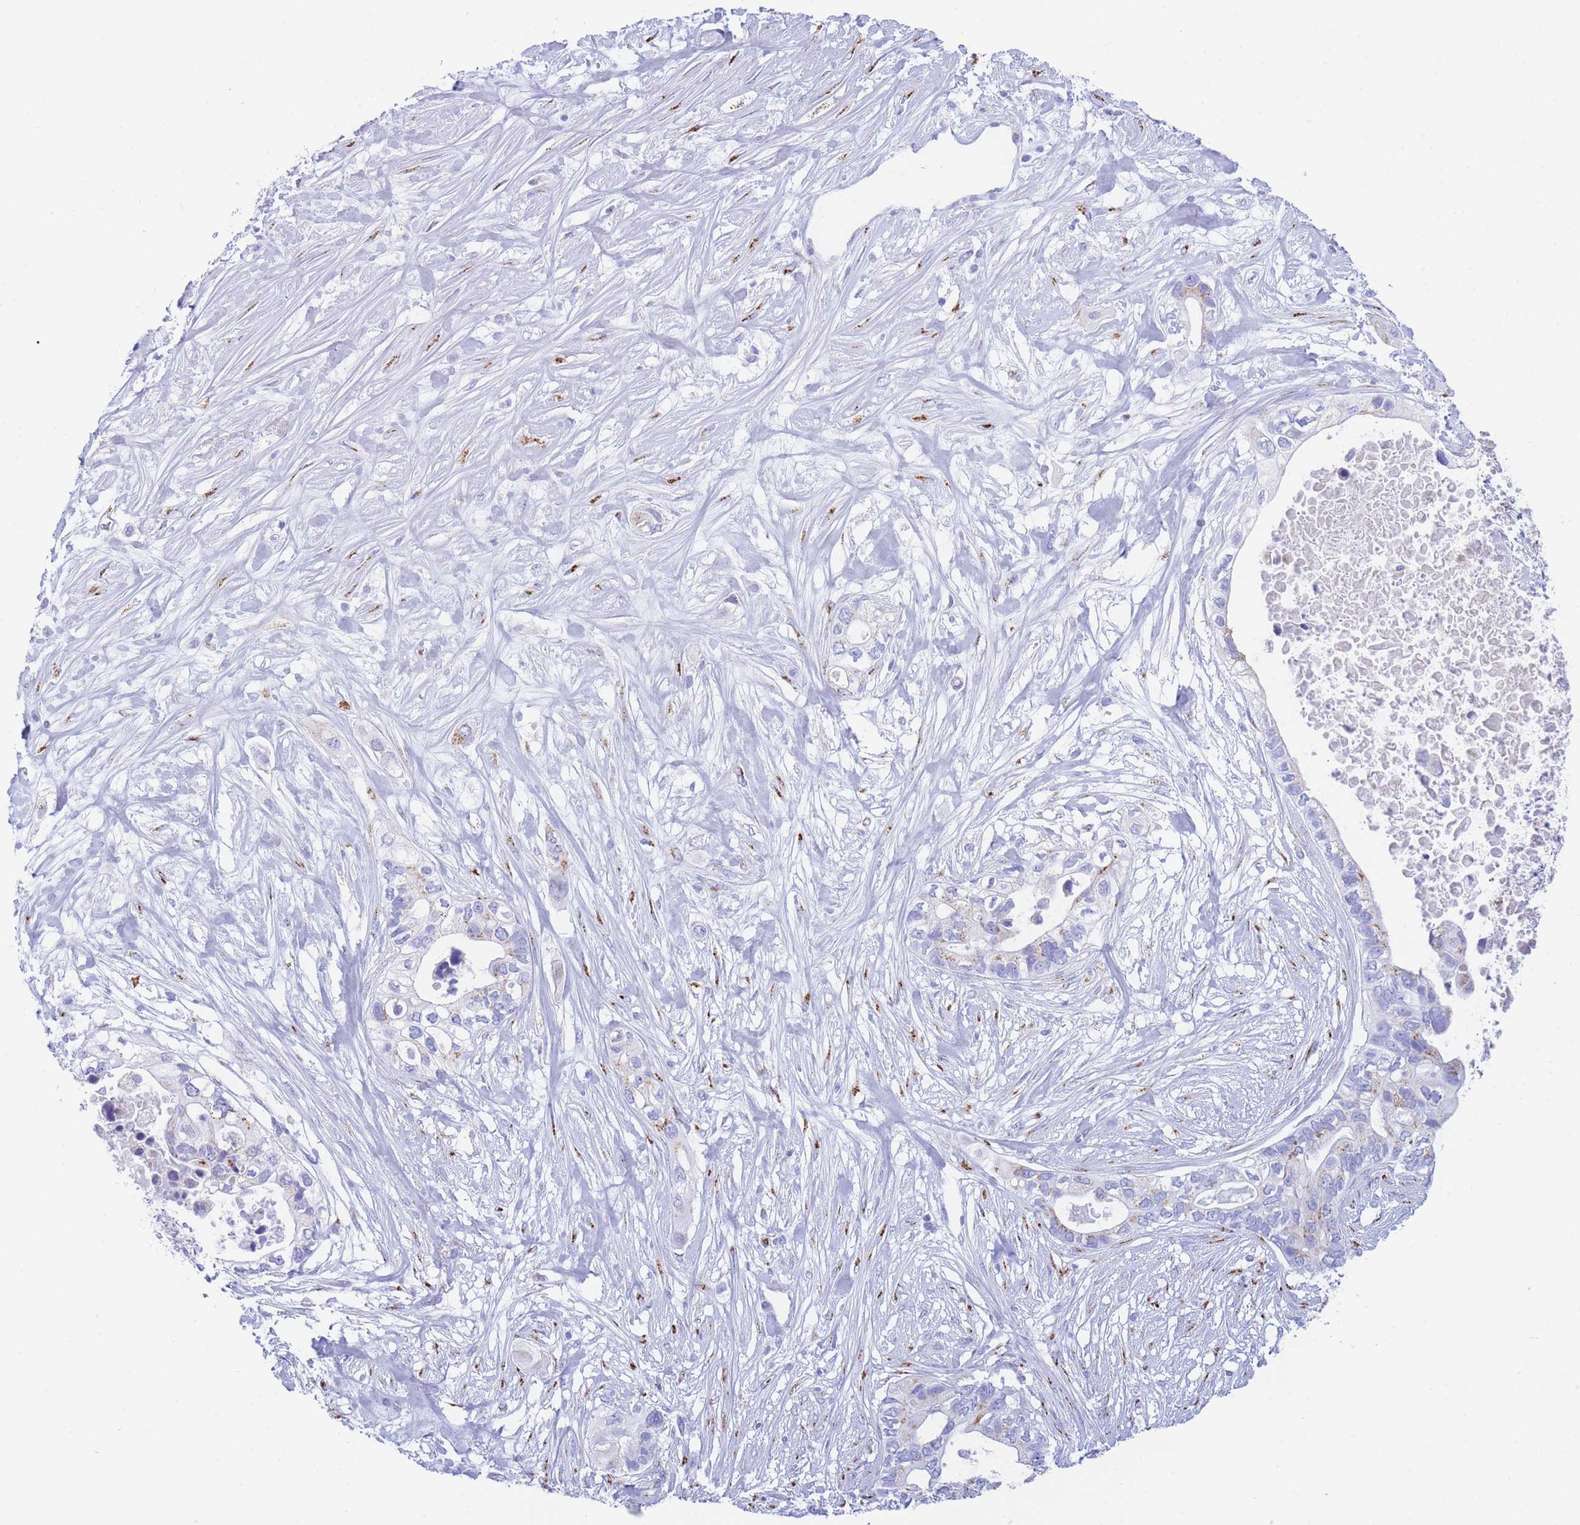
{"staining": {"intensity": "negative", "quantity": "none", "location": "none"}, "tissue": "pancreatic cancer", "cell_type": "Tumor cells", "image_type": "cancer", "snomed": [{"axis": "morphology", "description": "Adenocarcinoma, NOS"}, {"axis": "topography", "description": "Pancreas"}], "caption": "A micrograph of human pancreatic cancer is negative for staining in tumor cells. (DAB IHC with hematoxylin counter stain).", "gene": "FAM3C", "patient": {"sex": "female", "age": 63}}